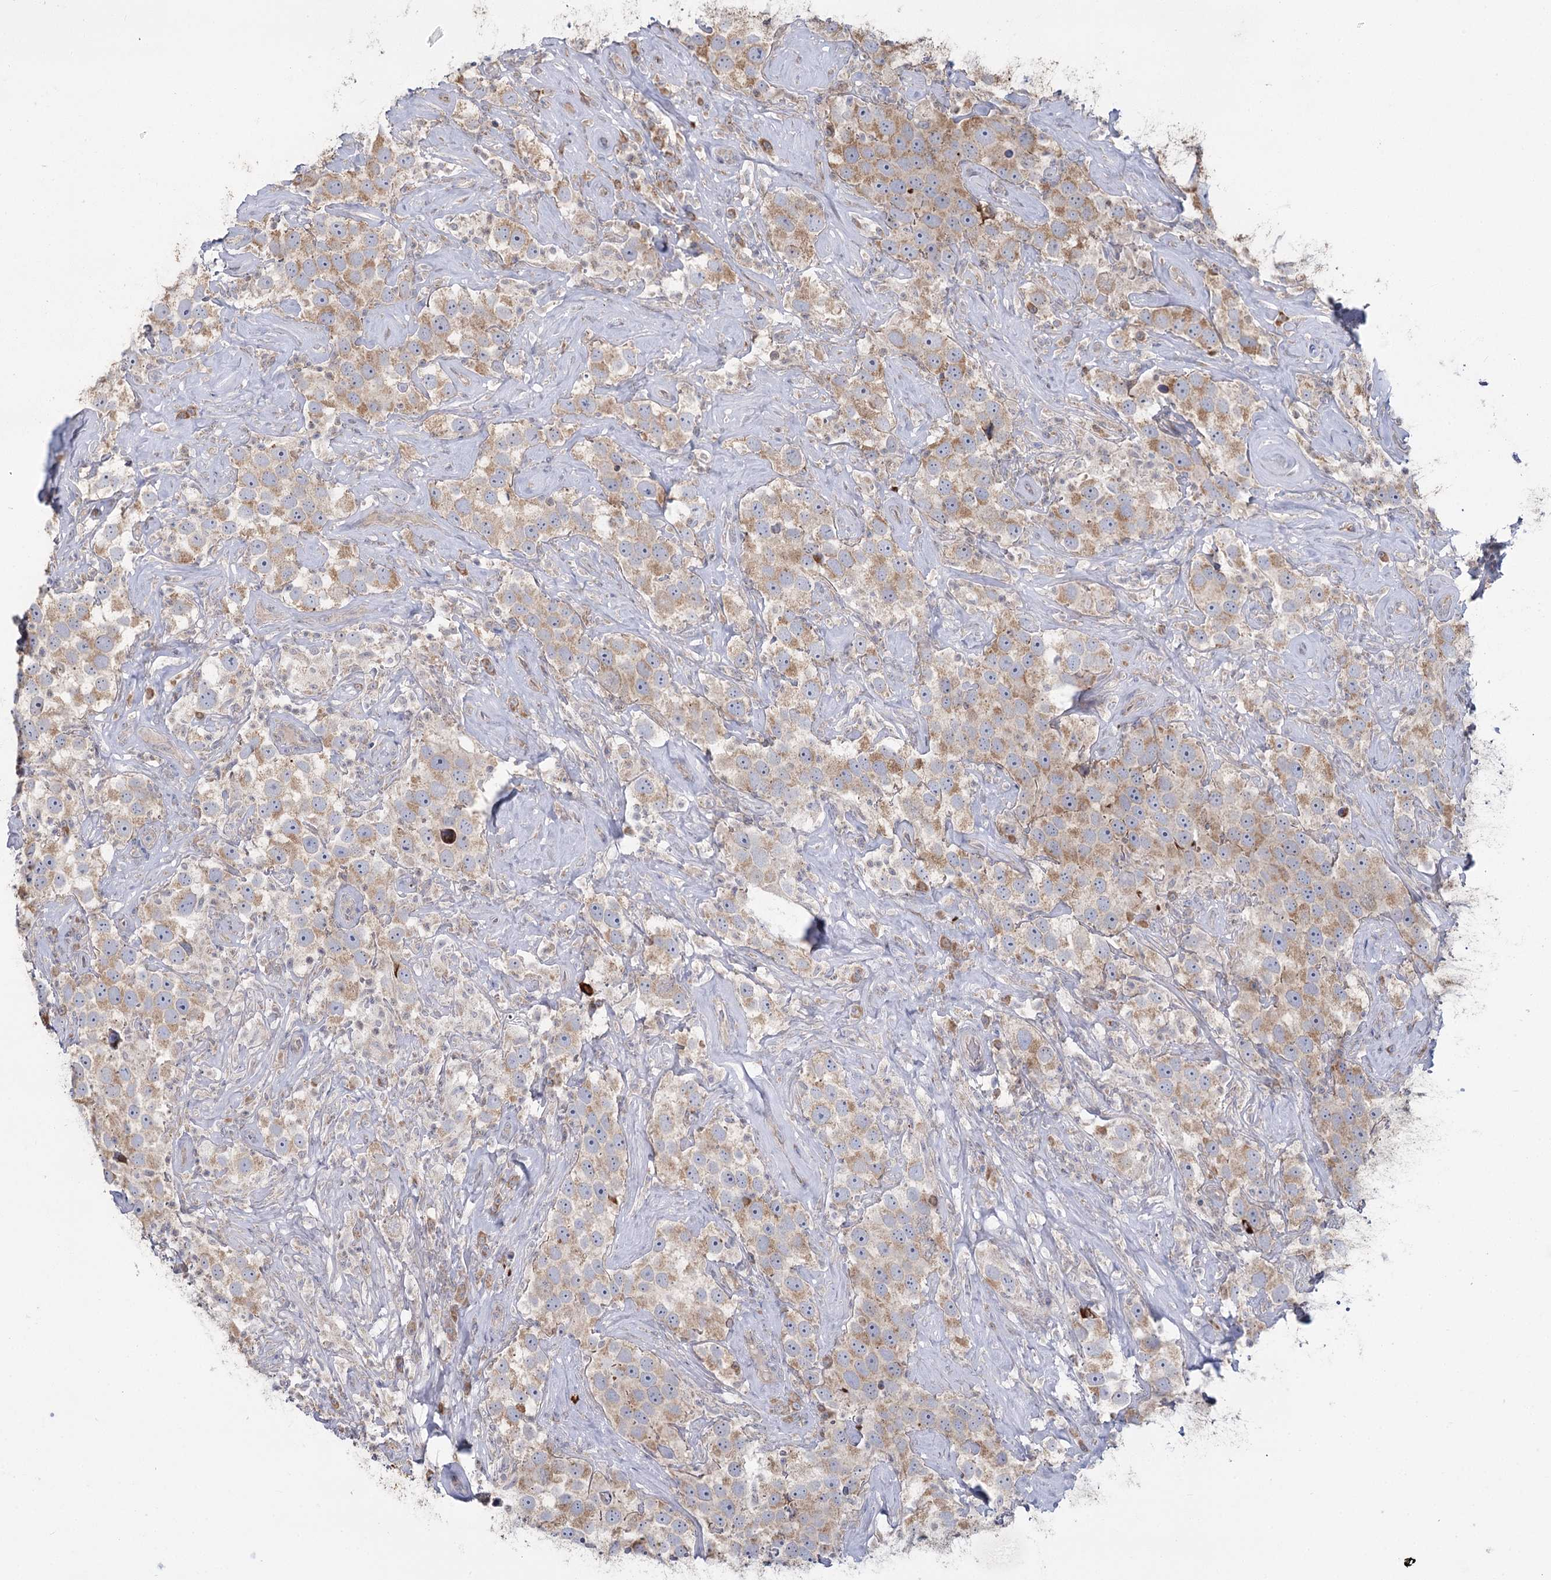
{"staining": {"intensity": "moderate", "quantity": ">75%", "location": "cytoplasmic/membranous"}, "tissue": "testis cancer", "cell_type": "Tumor cells", "image_type": "cancer", "snomed": [{"axis": "morphology", "description": "Seminoma, NOS"}, {"axis": "topography", "description": "Testis"}], "caption": "Protein staining of seminoma (testis) tissue displays moderate cytoplasmic/membranous staining in approximately >75% of tumor cells.", "gene": "ACOX2", "patient": {"sex": "male", "age": 49}}